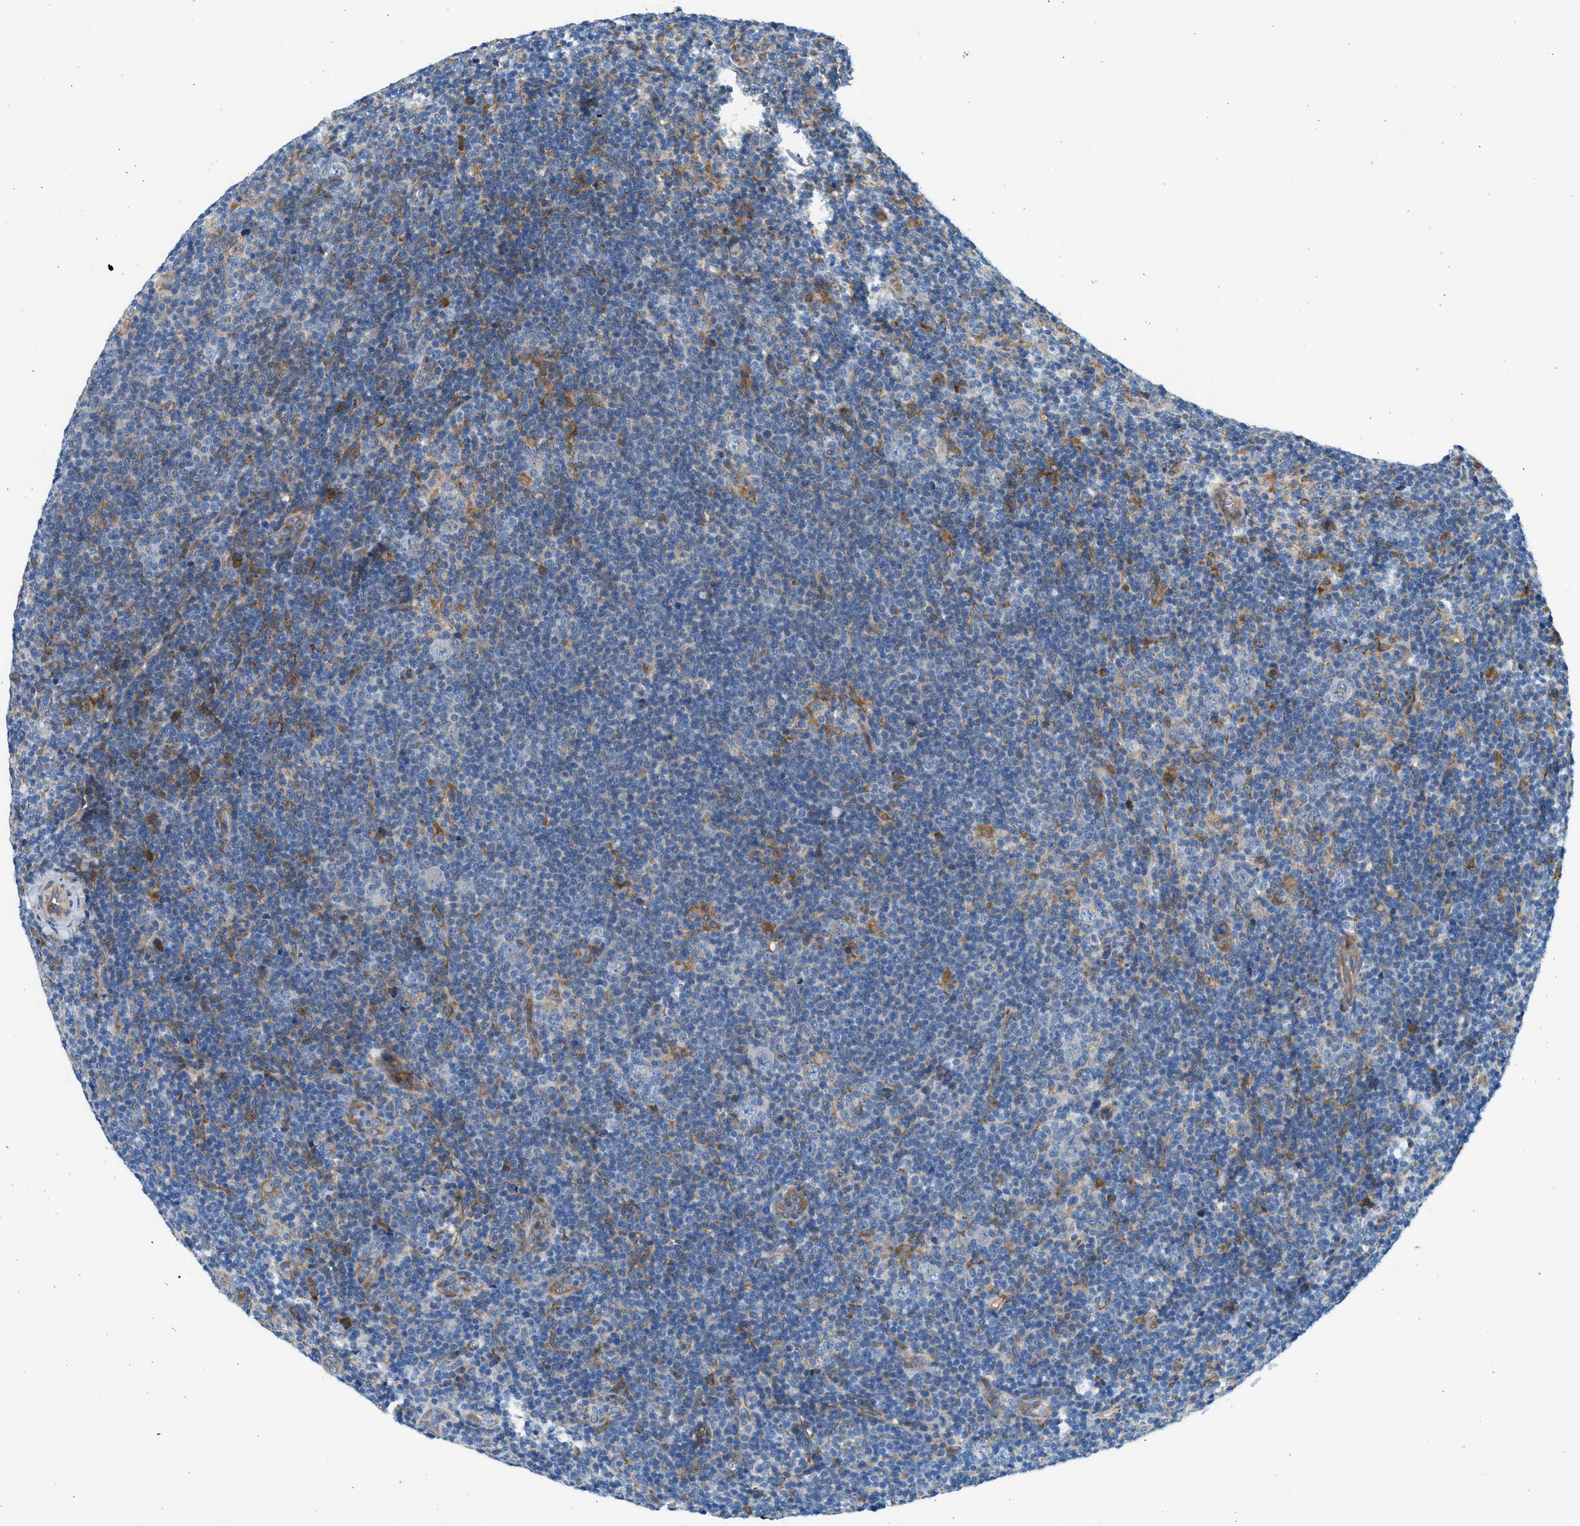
{"staining": {"intensity": "negative", "quantity": "none", "location": "none"}, "tissue": "lymphoma", "cell_type": "Tumor cells", "image_type": "cancer", "snomed": [{"axis": "morphology", "description": "Hodgkin's disease, NOS"}, {"axis": "topography", "description": "Lymph node"}], "caption": "Immunohistochemical staining of human lymphoma demonstrates no significant expression in tumor cells.", "gene": "CNTN6", "patient": {"sex": "female", "age": 57}}